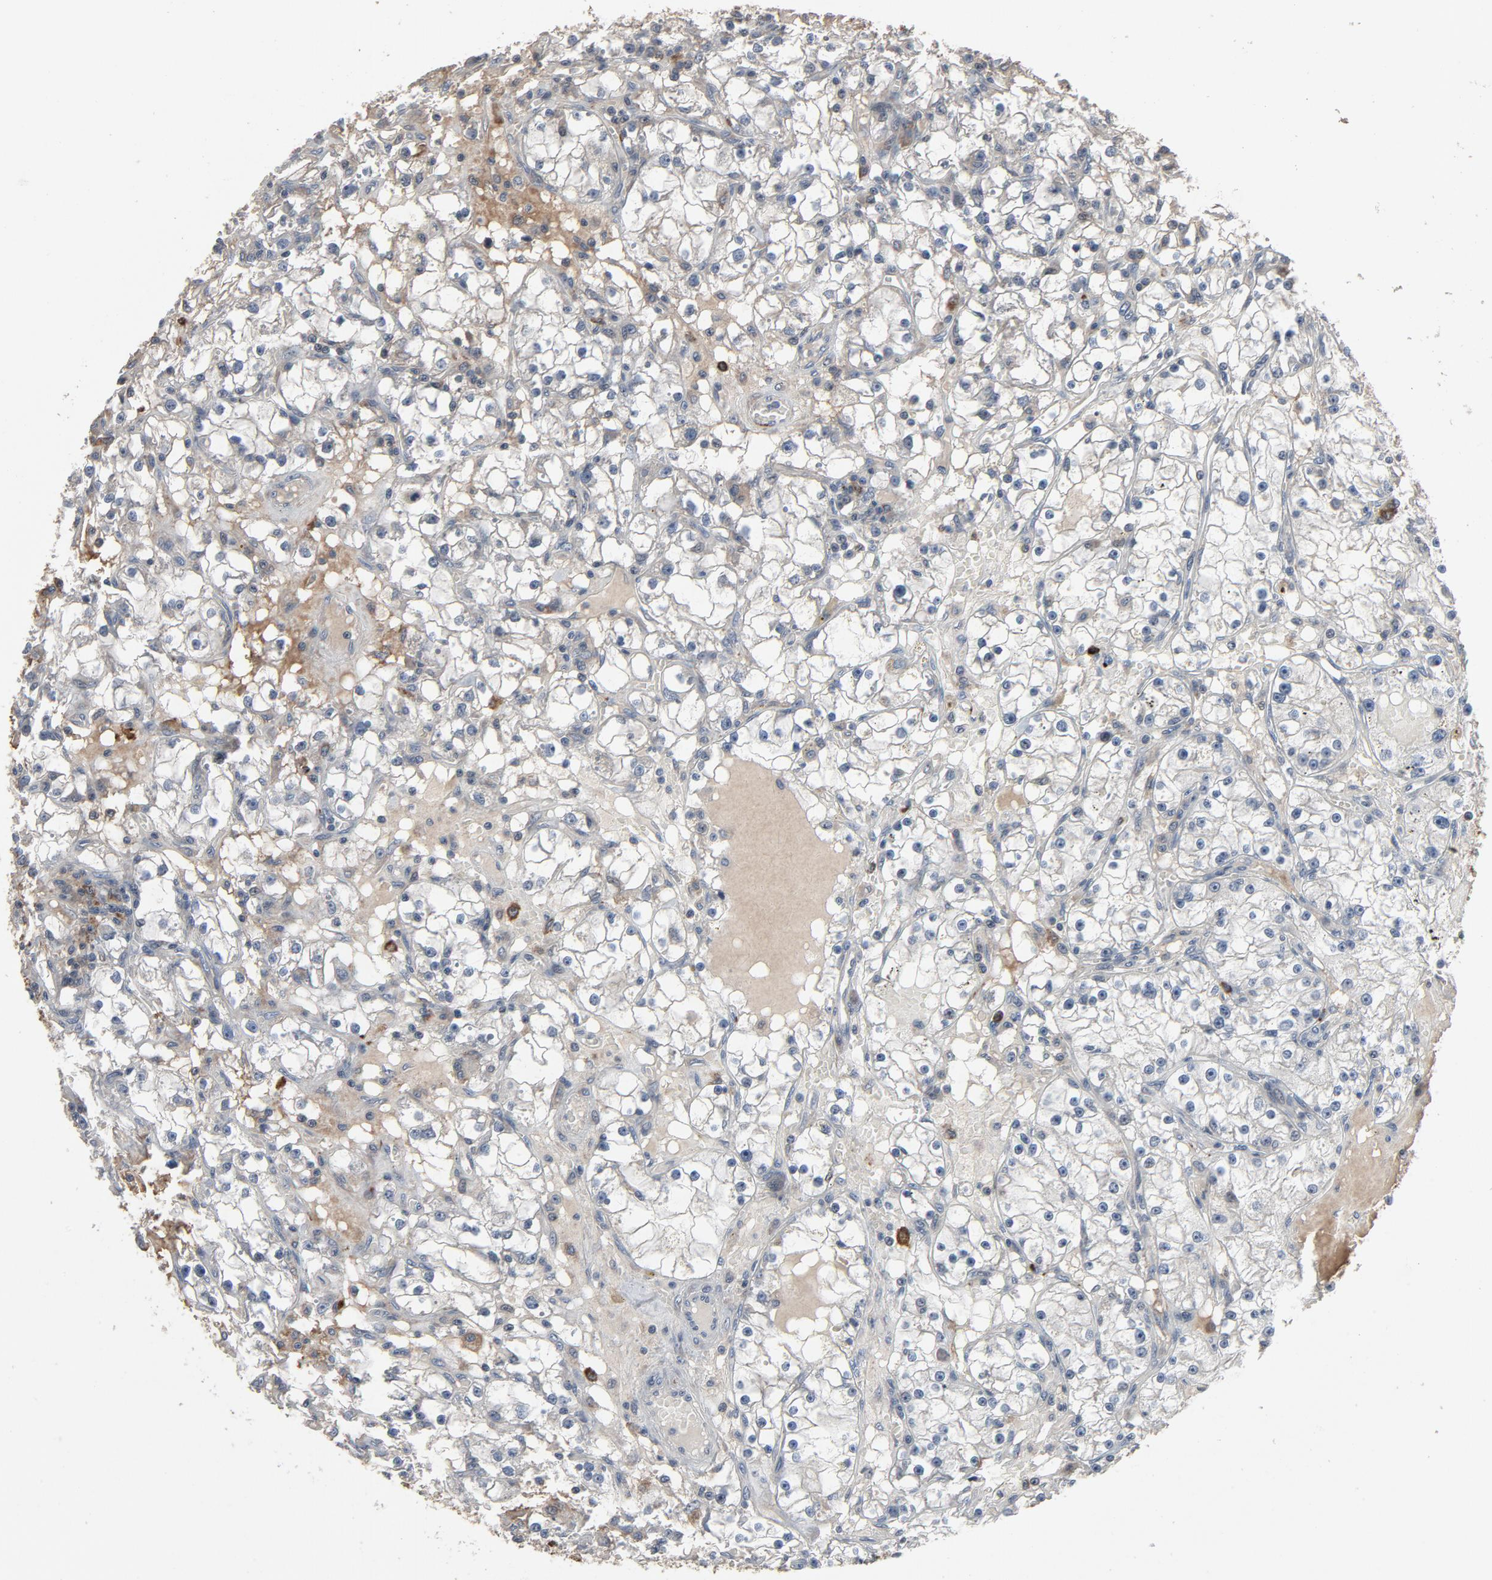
{"staining": {"intensity": "negative", "quantity": "none", "location": "none"}, "tissue": "renal cancer", "cell_type": "Tumor cells", "image_type": "cancer", "snomed": [{"axis": "morphology", "description": "Adenocarcinoma, NOS"}, {"axis": "topography", "description": "Kidney"}], "caption": "Immunohistochemistry (IHC) micrograph of renal adenocarcinoma stained for a protein (brown), which demonstrates no staining in tumor cells.", "gene": "PDZD4", "patient": {"sex": "male", "age": 56}}